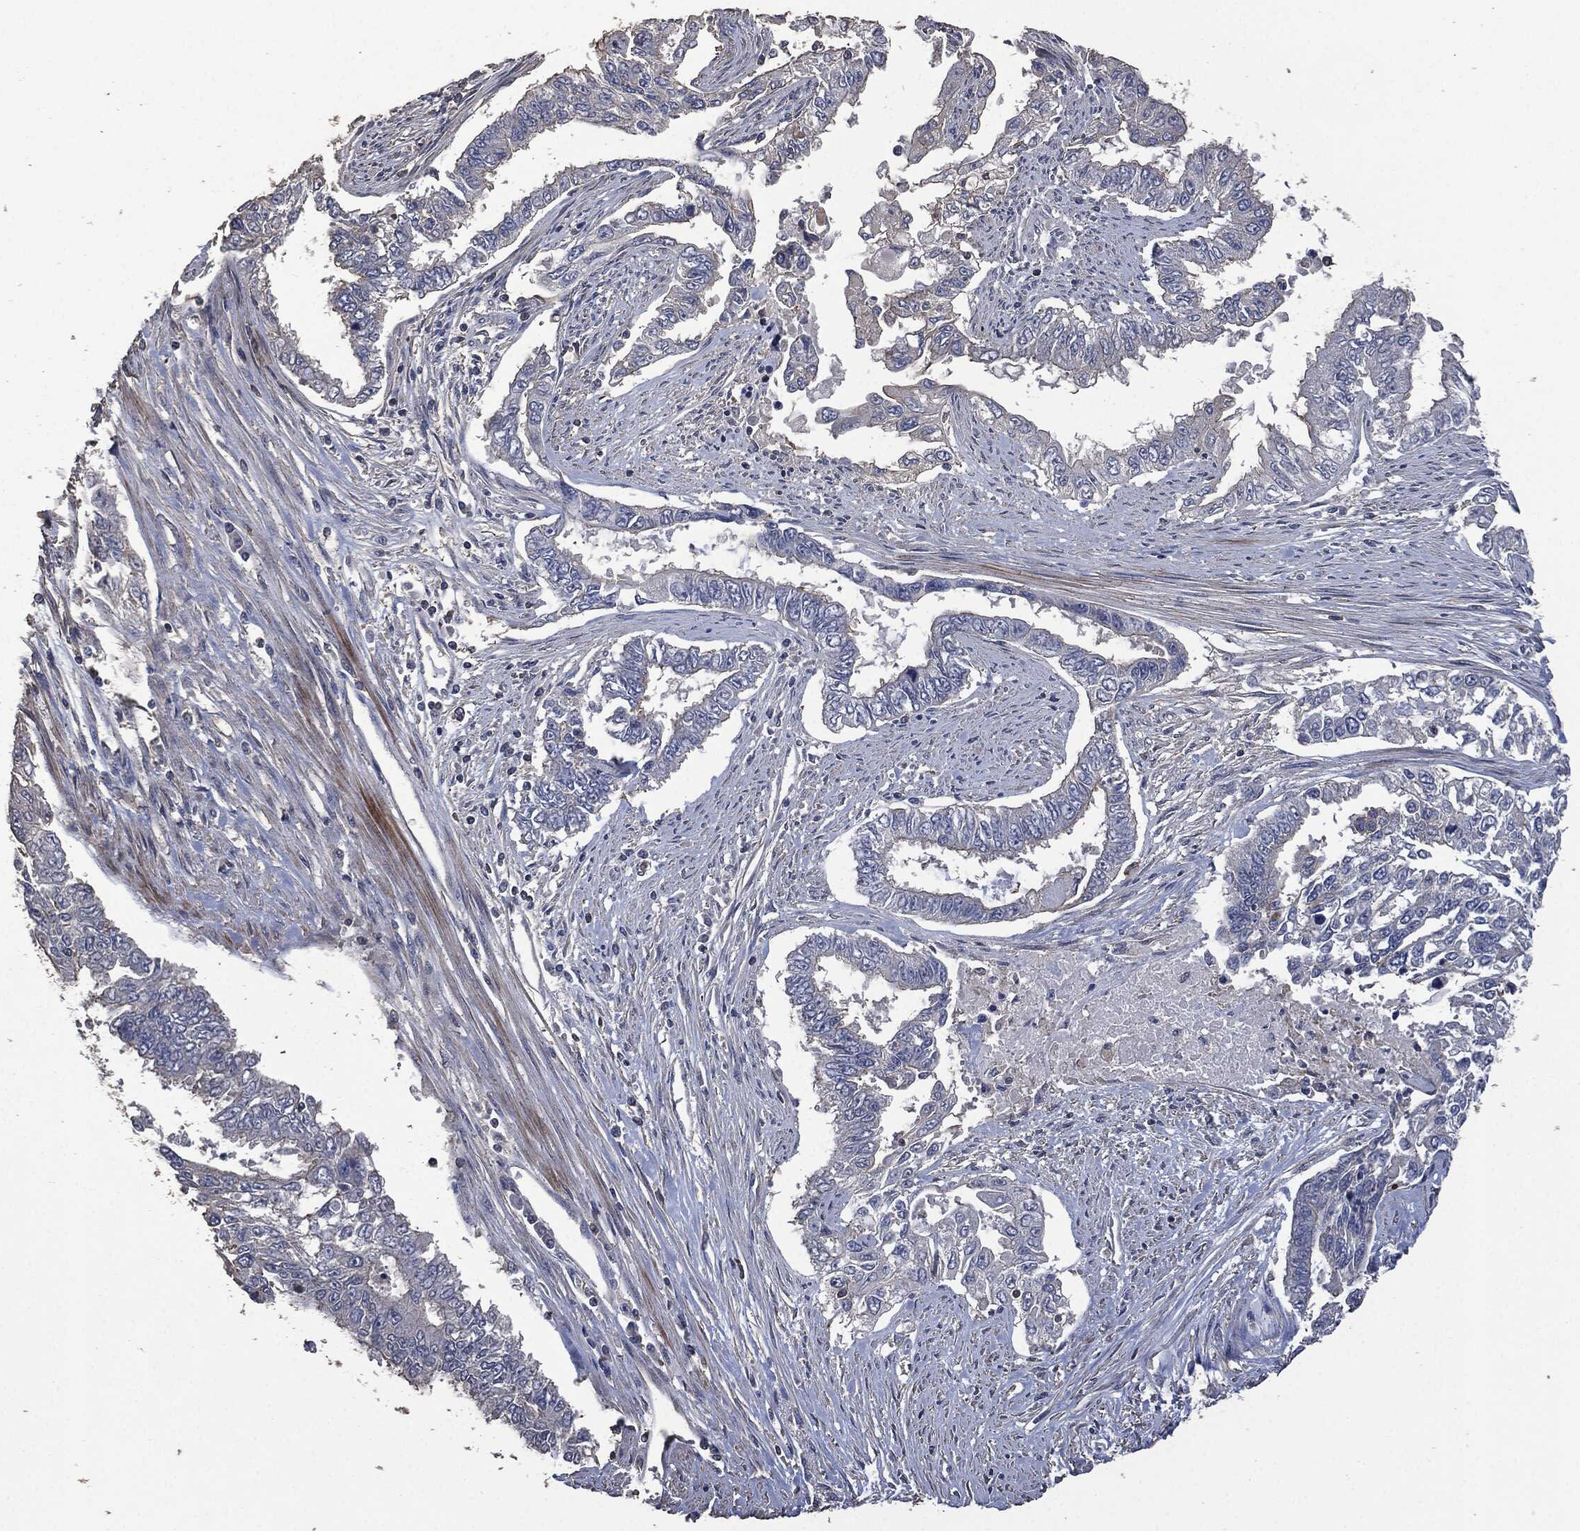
{"staining": {"intensity": "negative", "quantity": "none", "location": "none"}, "tissue": "endometrial cancer", "cell_type": "Tumor cells", "image_type": "cancer", "snomed": [{"axis": "morphology", "description": "Adenocarcinoma, NOS"}, {"axis": "topography", "description": "Uterus"}], "caption": "Tumor cells show no significant protein positivity in endometrial cancer. The staining was performed using DAB (3,3'-diaminobenzidine) to visualize the protein expression in brown, while the nuclei were stained in blue with hematoxylin (Magnification: 20x).", "gene": "MSLN", "patient": {"sex": "female", "age": 59}}